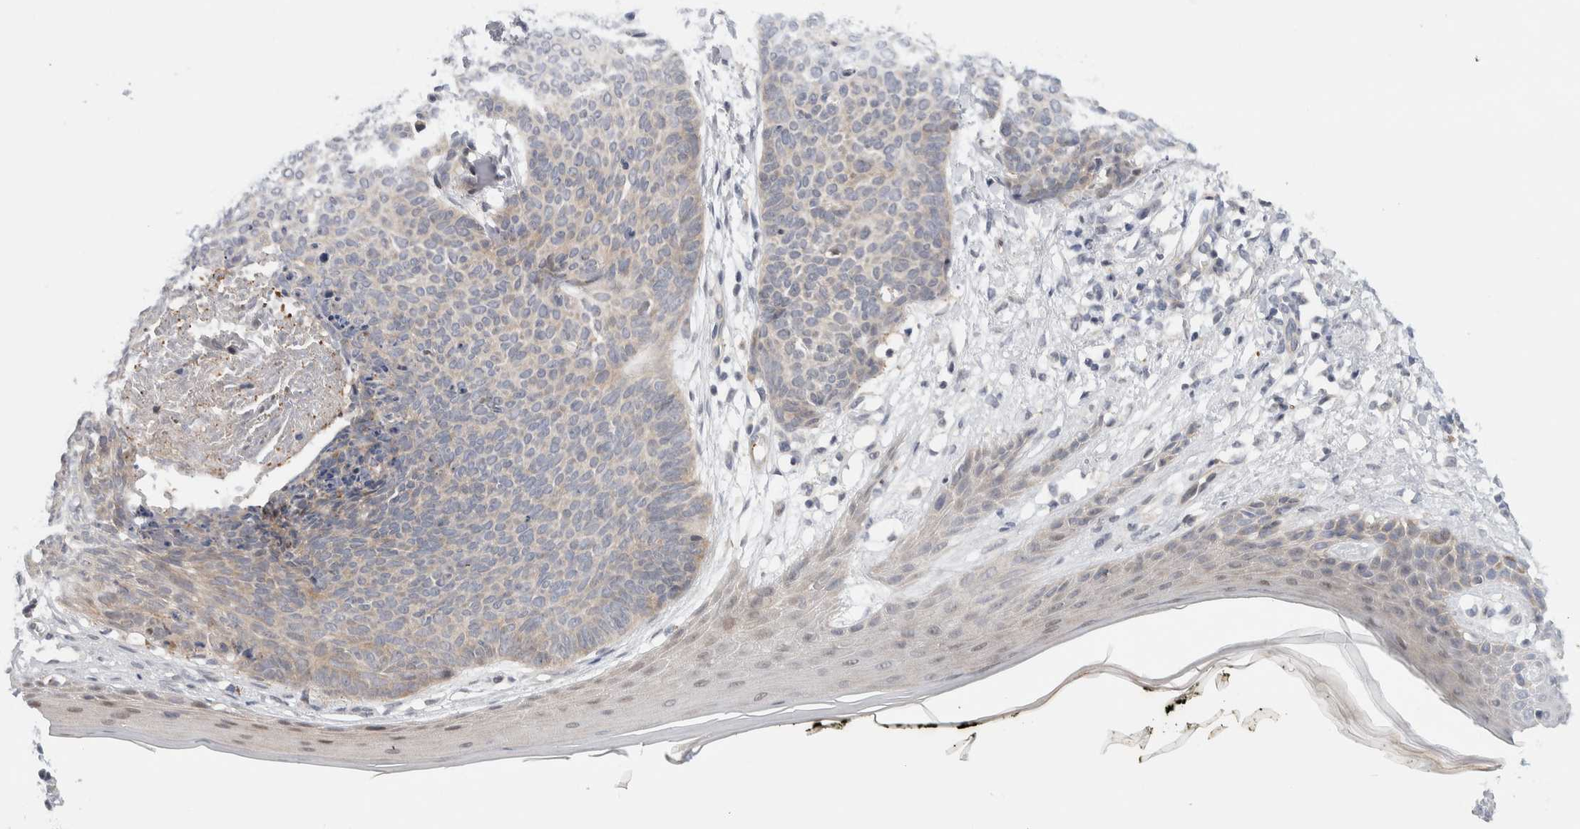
{"staining": {"intensity": "weak", "quantity": "<25%", "location": "cytoplasmic/membranous"}, "tissue": "skin cancer", "cell_type": "Tumor cells", "image_type": "cancer", "snomed": [{"axis": "morphology", "description": "Normal tissue, NOS"}, {"axis": "morphology", "description": "Basal cell carcinoma"}, {"axis": "topography", "description": "Skin"}], "caption": "An immunohistochemistry image of skin basal cell carcinoma is shown. There is no staining in tumor cells of skin basal cell carcinoma. (DAB IHC visualized using brightfield microscopy, high magnification).", "gene": "NCR3LG1", "patient": {"sex": "male", "age": 50}}